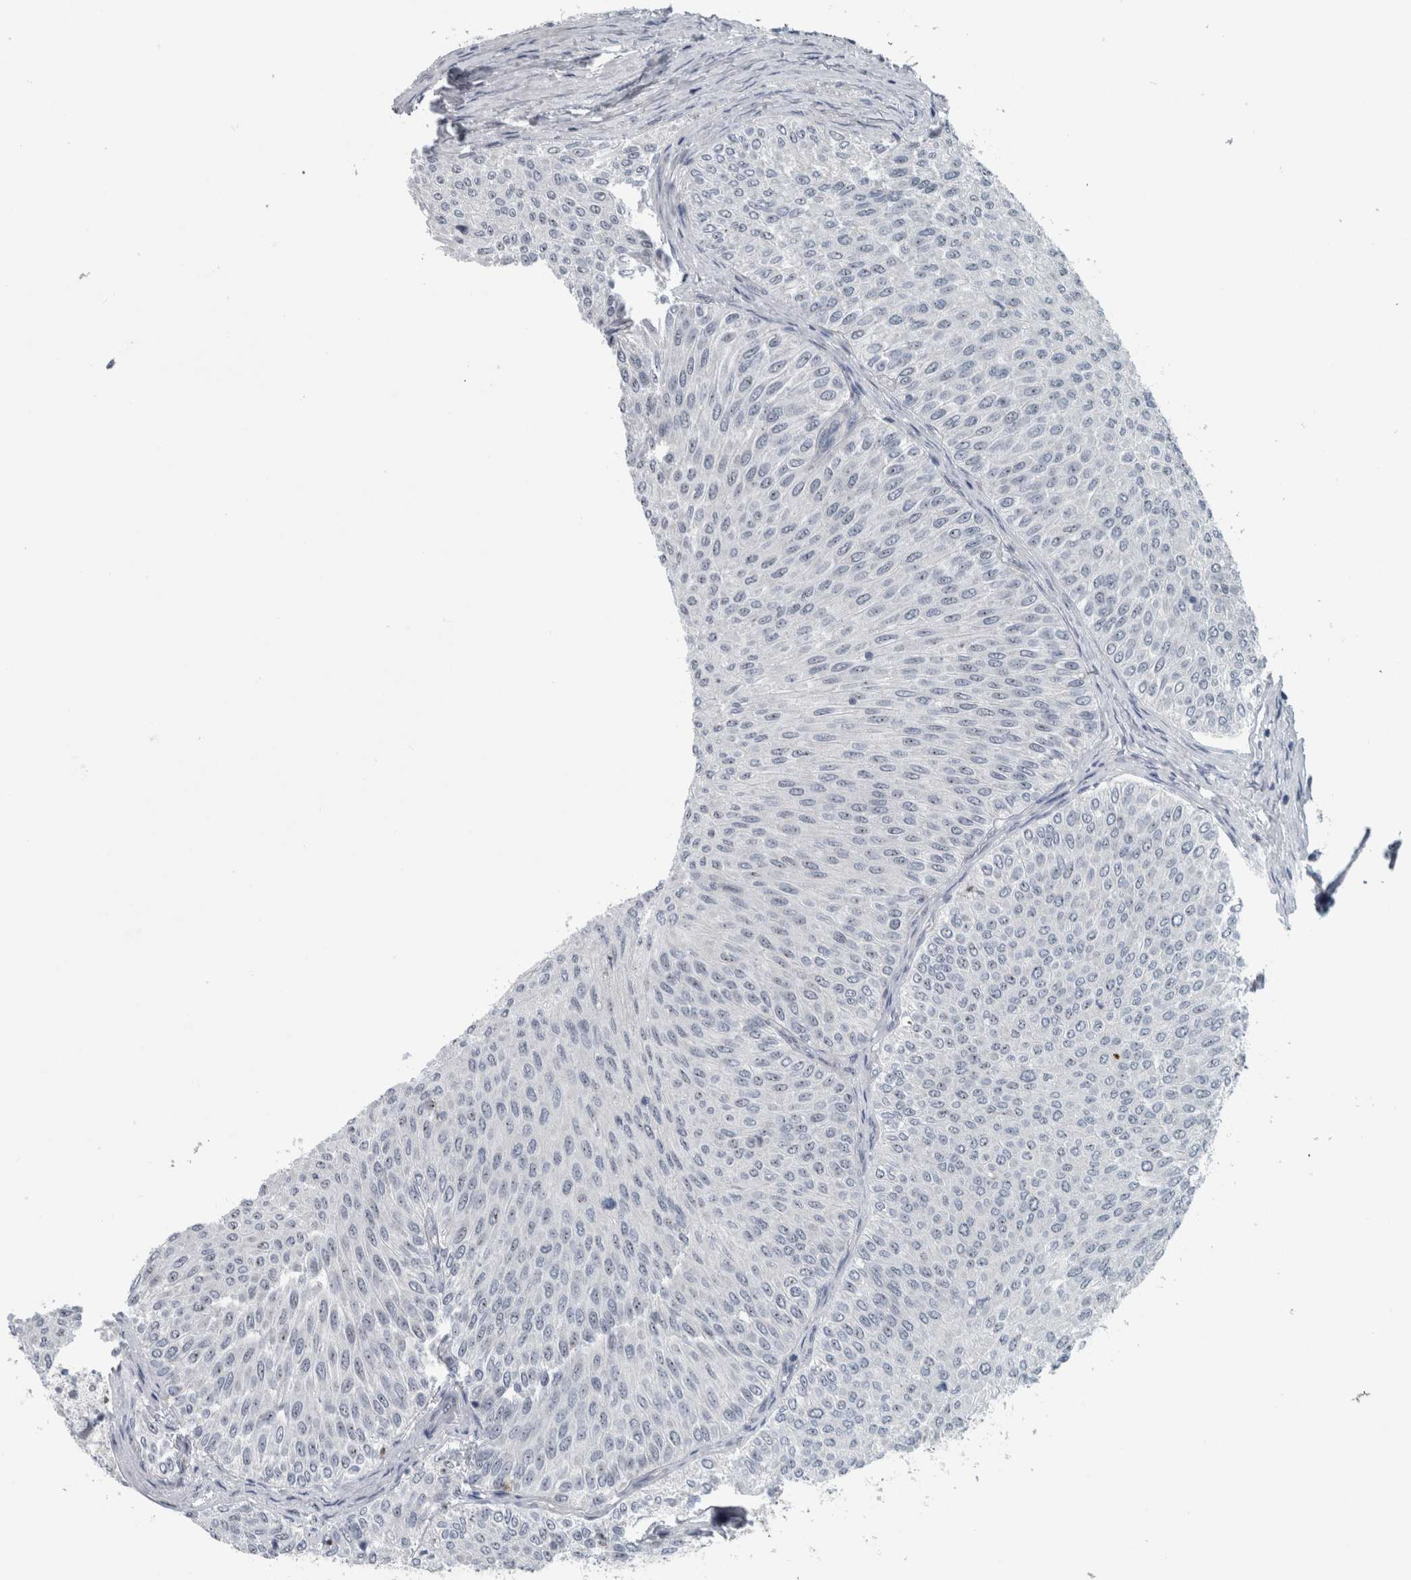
{"staining": {"intensity": "negative", "quantity": "none", "location": "none"}, "tissue": "urothelial cancer", "cell_type": "Tumor cells", "image_type": "cancer", "snomed": [{"axis": "morphology", "description": "Urothelial carcinoma, Low grade"}, {"axis": "topography", "description": "Urinary bladder"}], "caption": "Tumor cells show no significant protein positivity in urothelial carcinoma (low-grade).", "gene": "UTP6", "patient": {"sex": "male", "age": 78}}